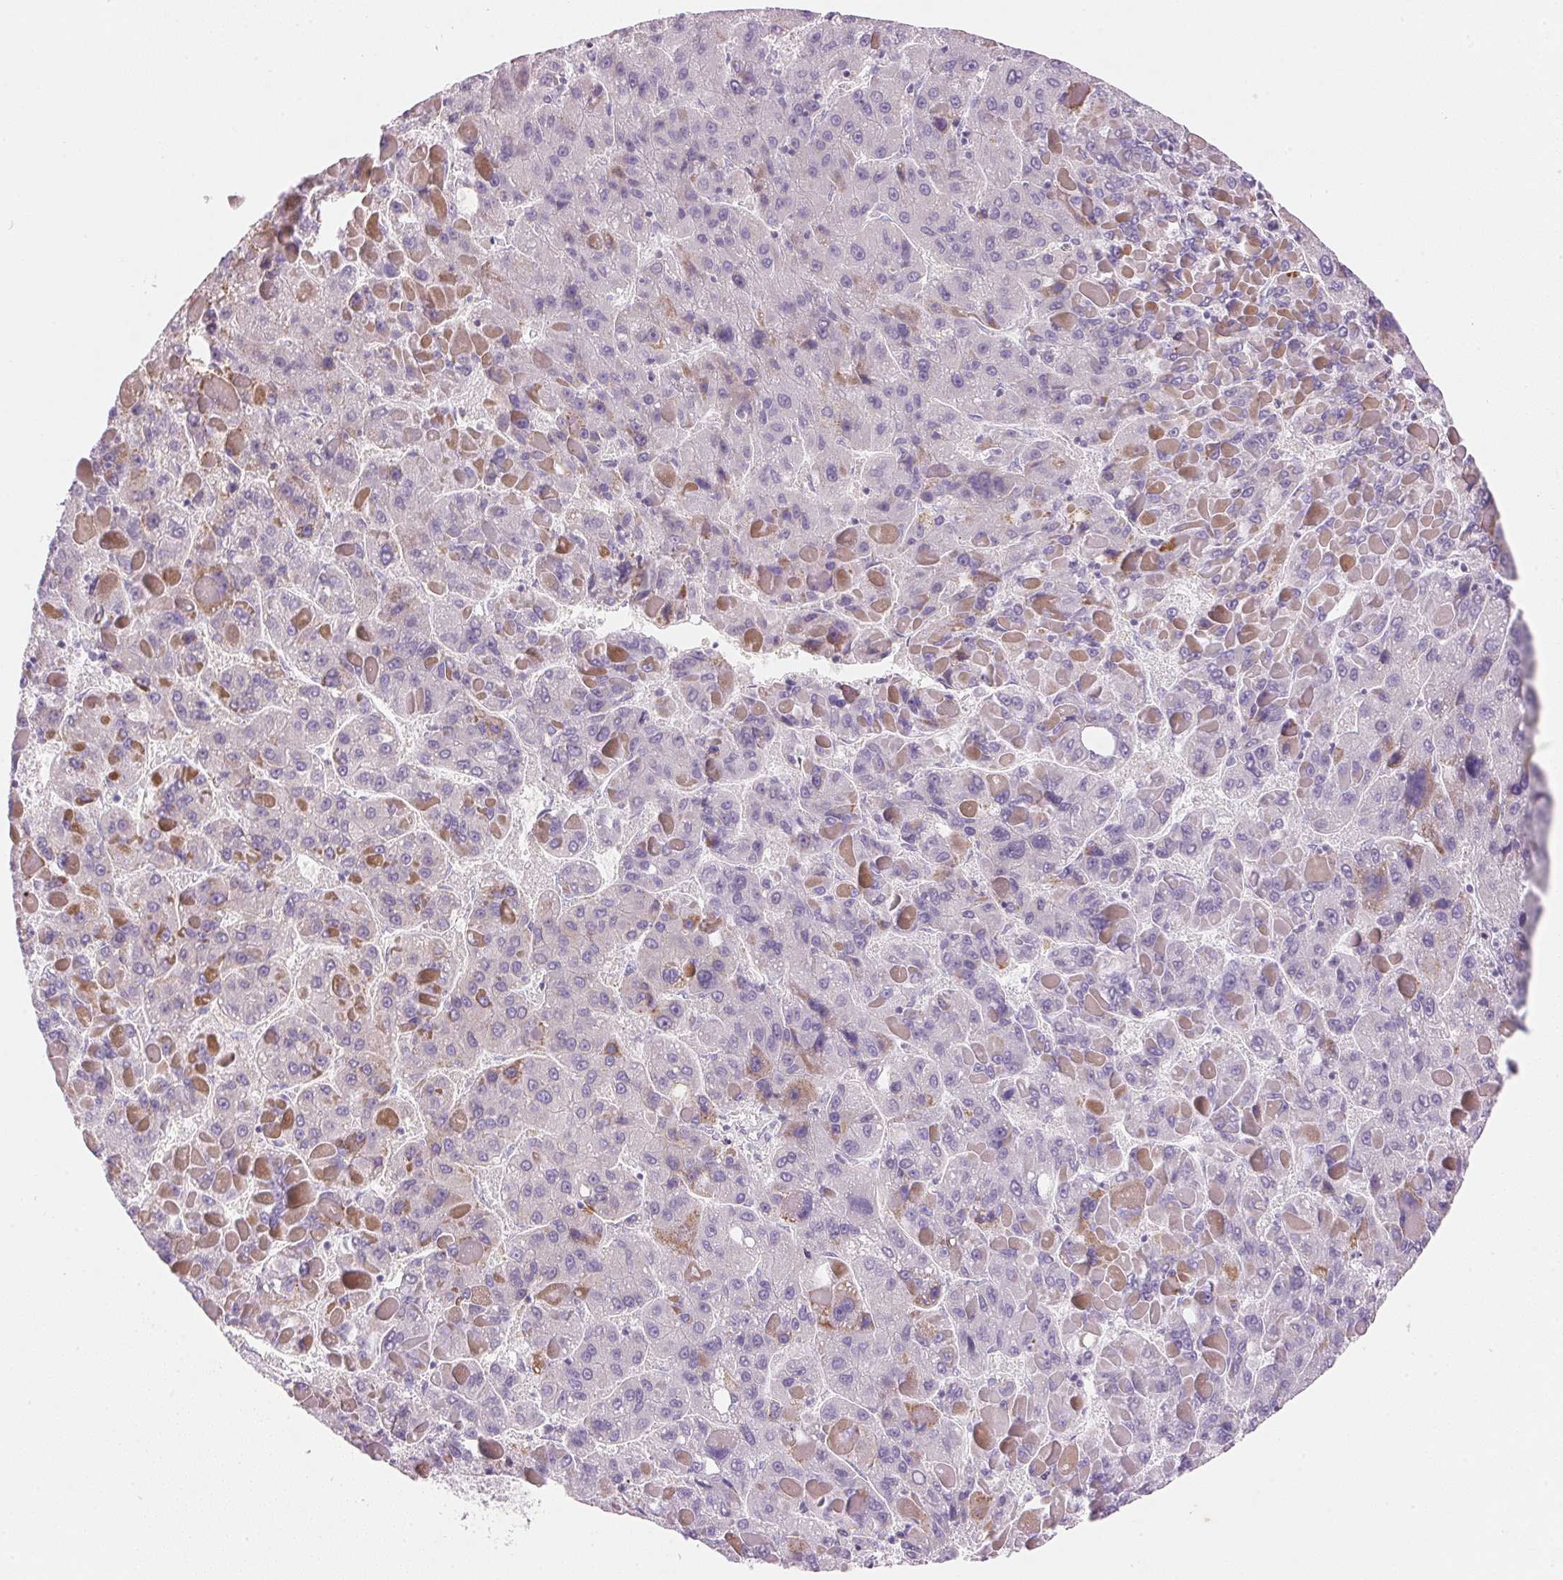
{"staining": {"intensity": "negative", "quantity": "none", "location": "none"}, "tissue": "liver cancer", "cell_type": "Tumor cells", "image_type": "cancer", "snomed": [{"axis": "morphology", "description": "Carcinoma, Hepatocellular, NOS"}, {"axis": "topography", "description": "Liver"}], "caption": "Immunohistochemical staining of liver cancer (hepatocellular carcinoma) reveals no significant positivity in tumor cells.", "gene": "CYP11B1", "patient": {"sex": "female", "age": 82}}